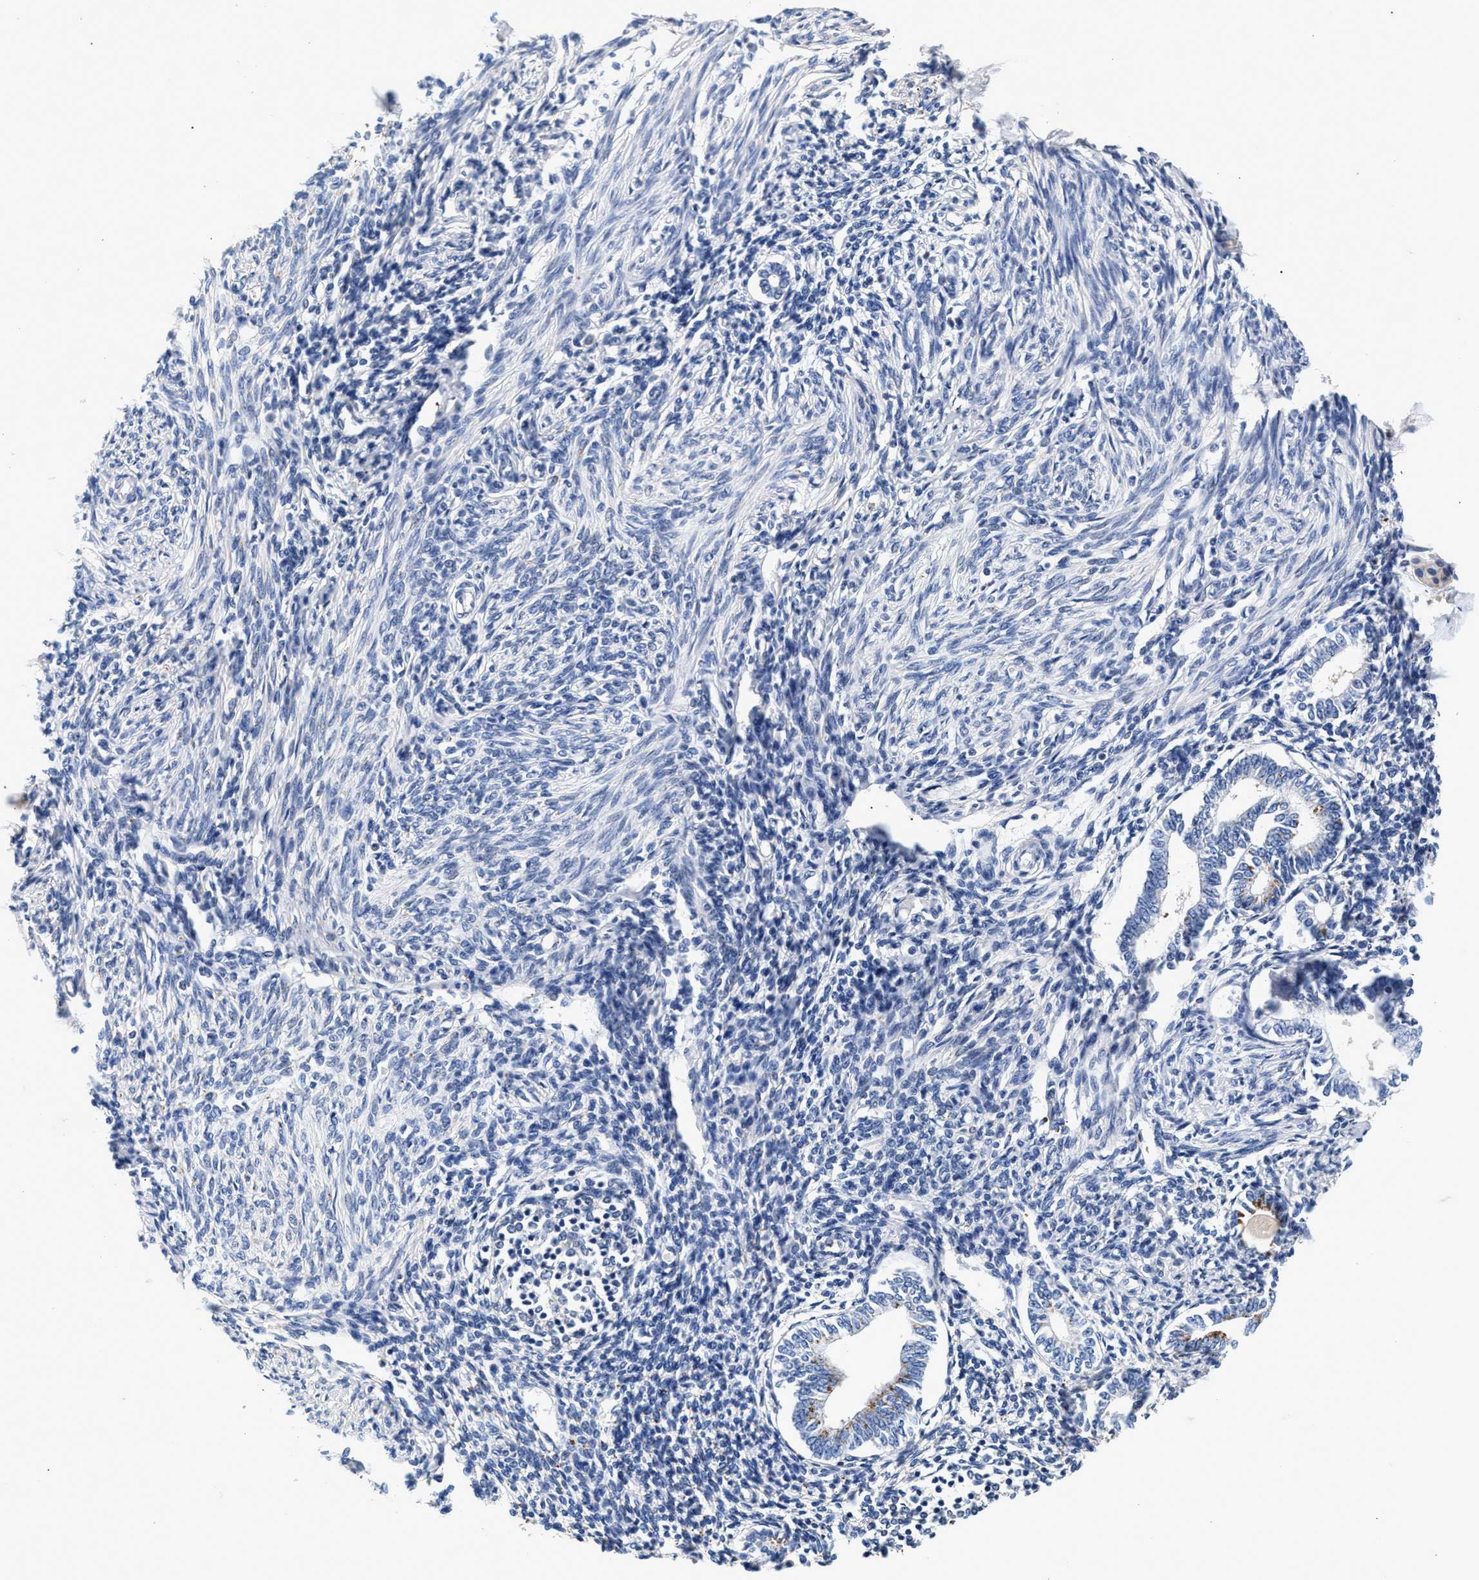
{"staining": {"intensity": "negative", "quantity": "none", "location": "none"}, "tissue": "endometrium", "cell_type": "Cells in endometrial stroma", "image_type": "normal", "snomed": [{"axis": "morphology", "description": "Normal tissue, NOS"}, {"axis": "topography", "description": "Endometrium"}], "caption": "Protein analysis of benign endometrium shows no significant positivity in cells in endometrial stroma.", "gene": "GNAI3", "patient": {"sex": "female", "age": 71}}